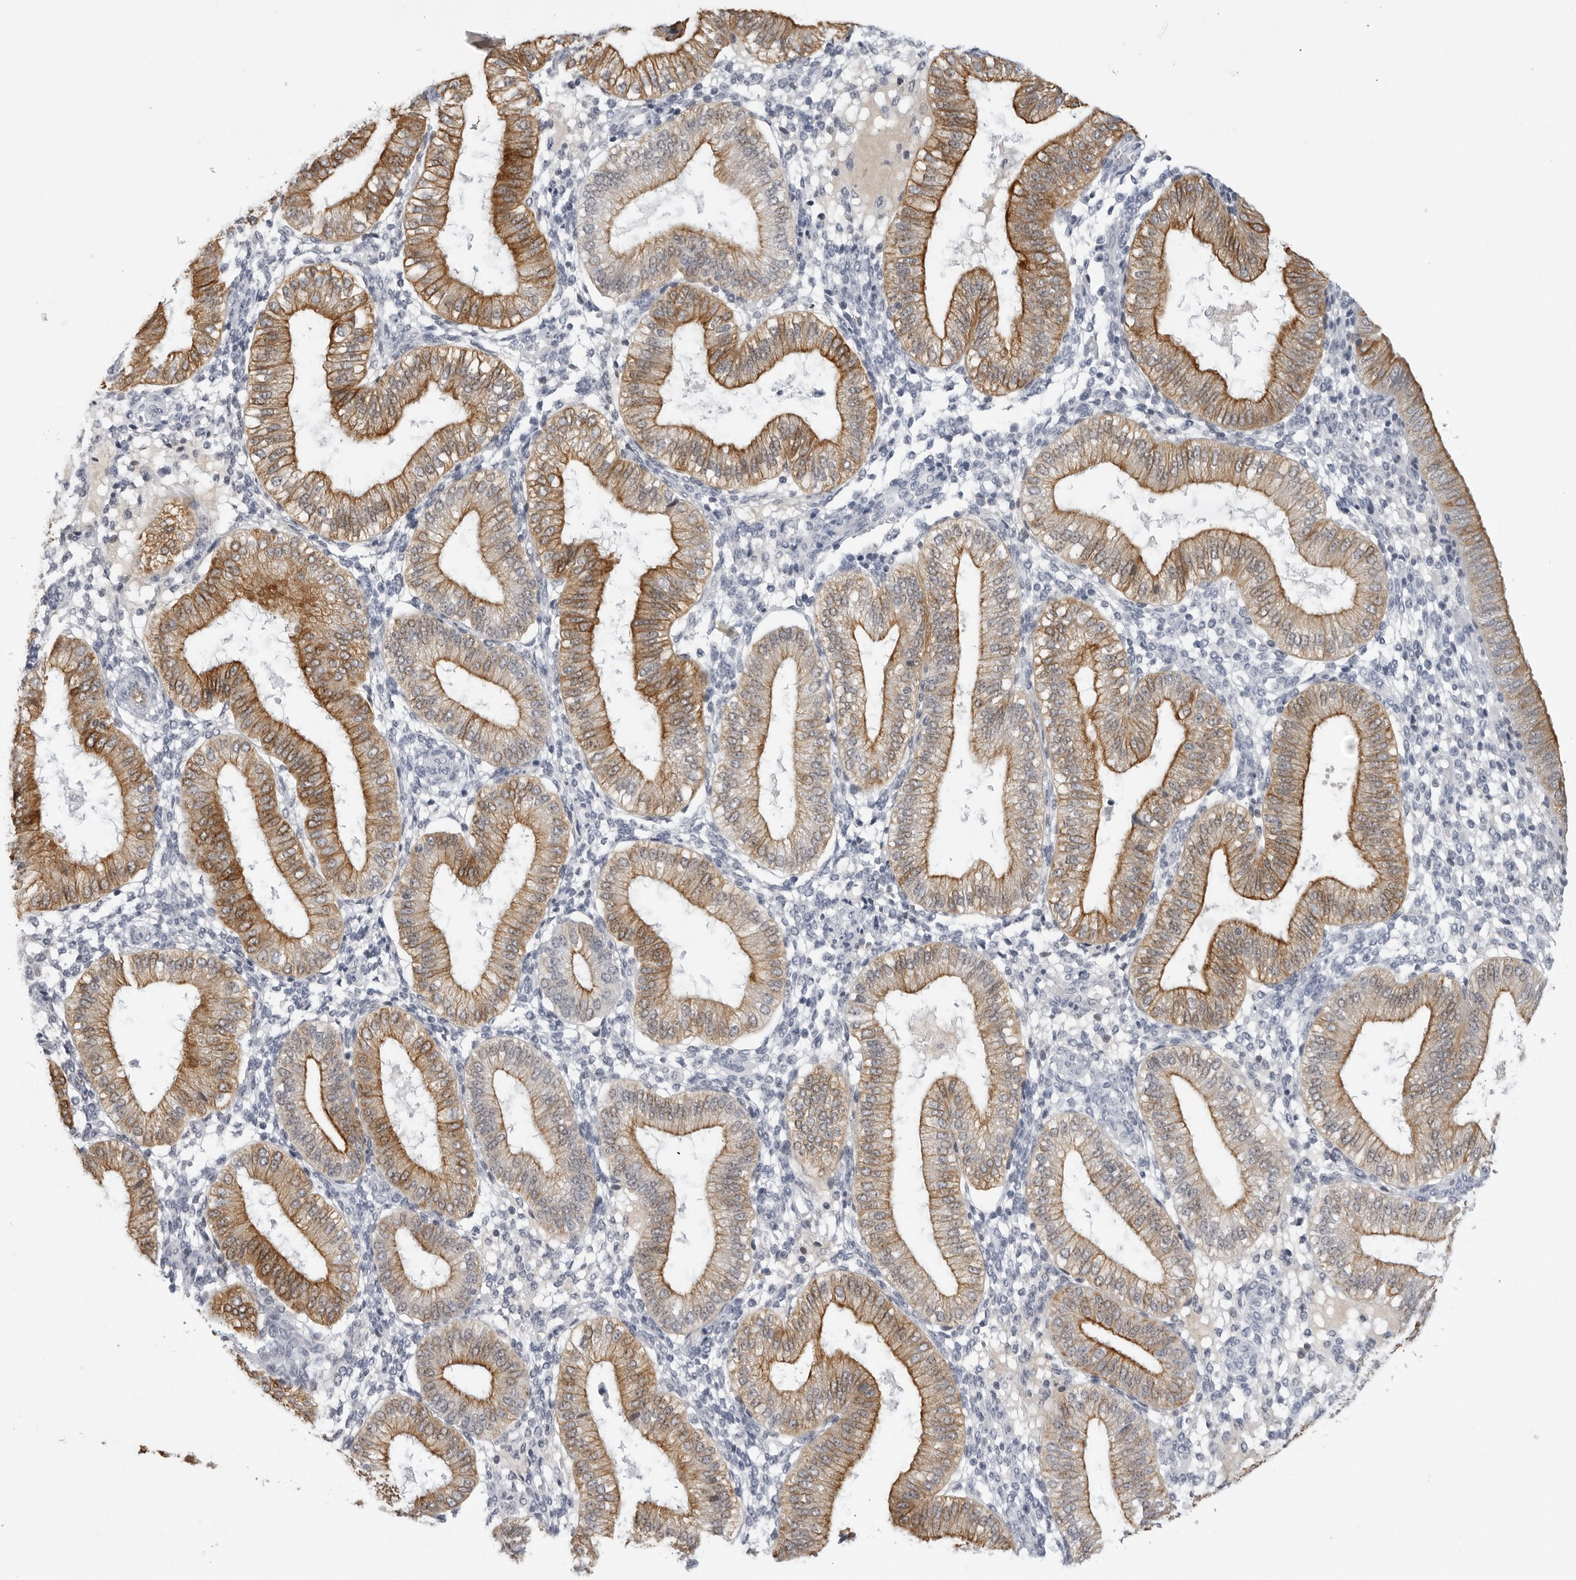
{"staining": {"intensity": "negative", "quantity": "none", "location": "none"}, "tissue": "endometrium", "cell_type": "Cells in endometrial stroma", "image_type": "normal", "snomed": [{"axis": "morphology", "description": "Normal tissue, NOS"}, {"axis": "topography", "description": "Endometrium"}], "caption": "A micrograph of endometrium stained for a protein shows no brown staining in cells in endometrial stroma.", "gene": "SERPINF2", "patient": {"sex": "female", "age": 39}}